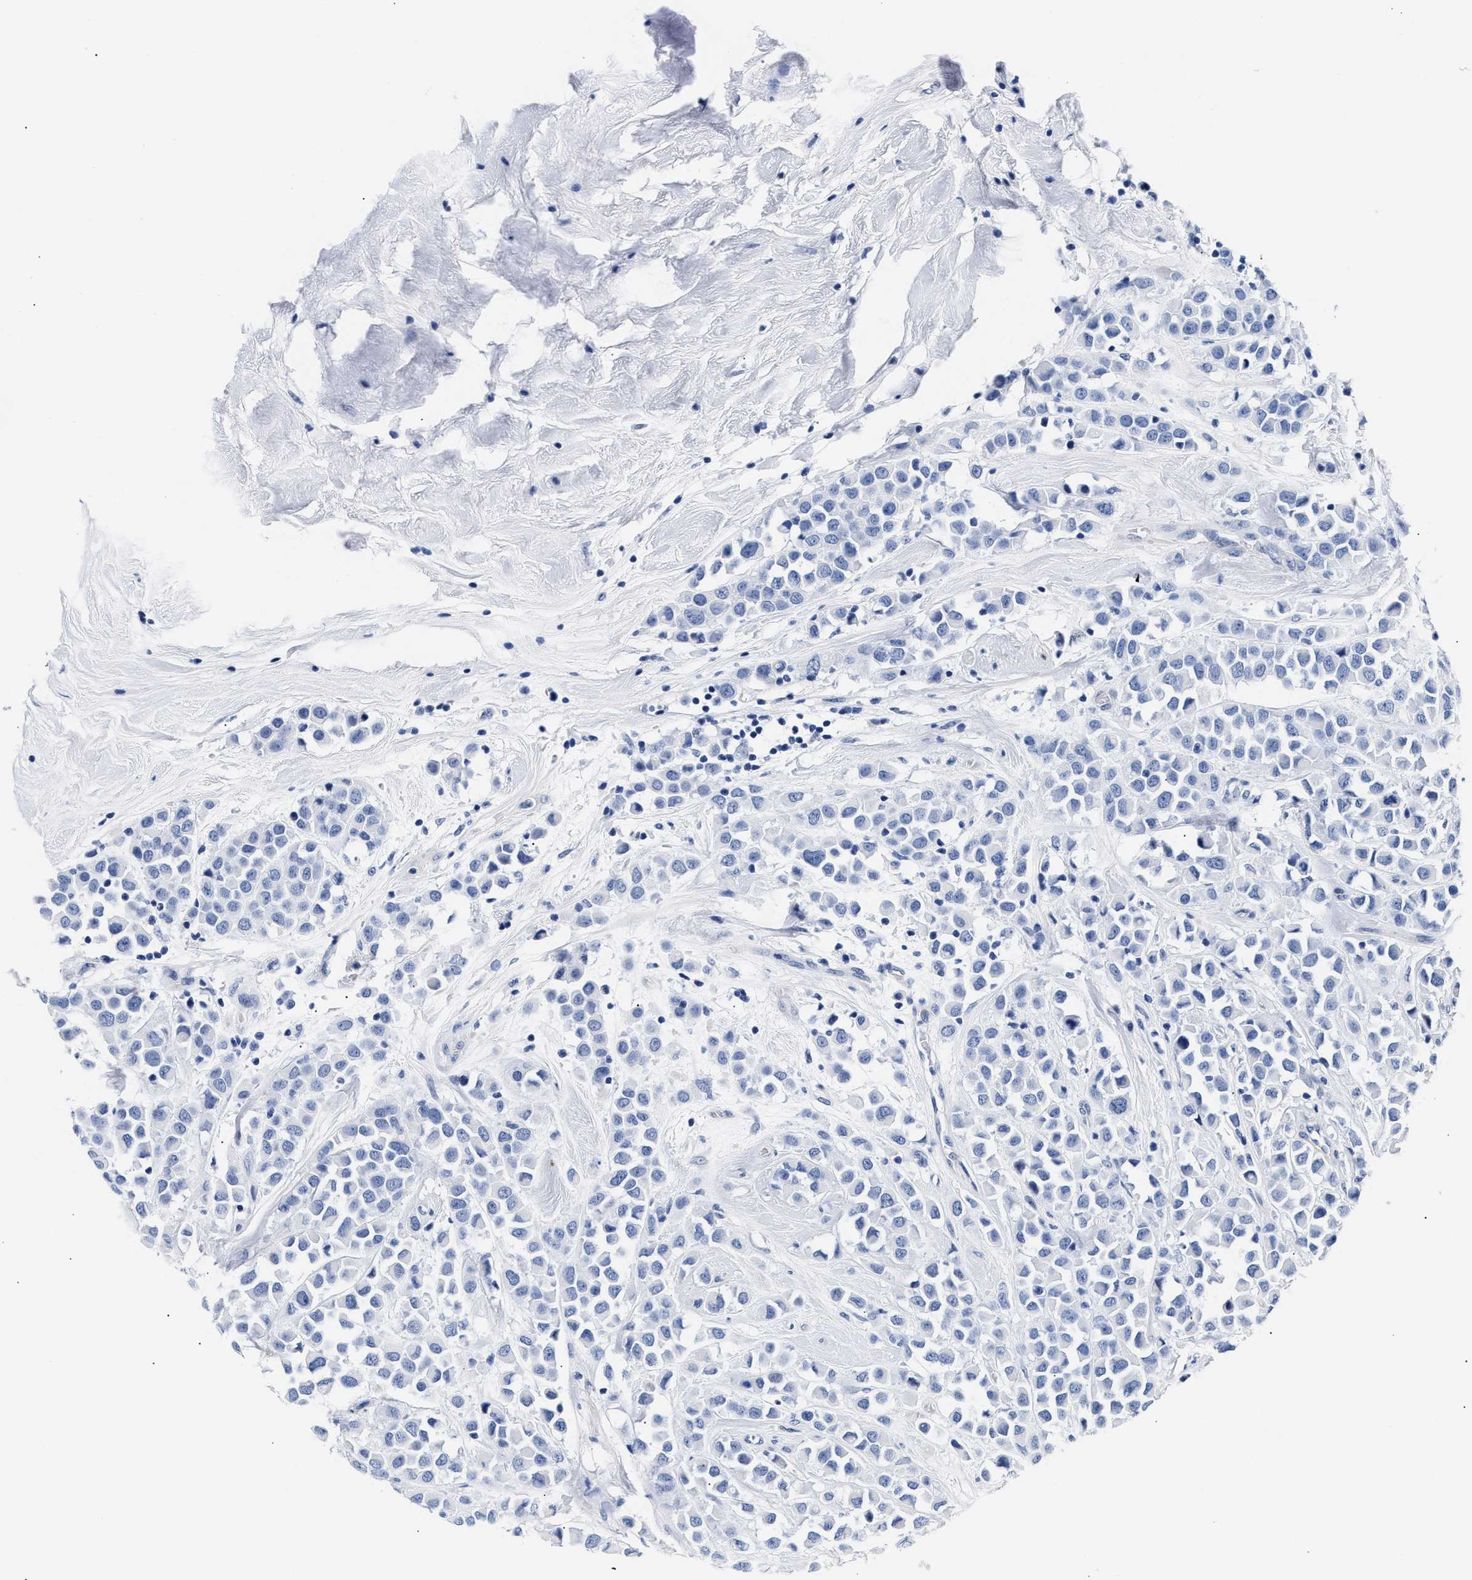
{"staining": {"intensity": "negative", "quantity": "none", "location": "none"}, "tissue": "breast cancer", "cell_type": "Tumor cells", "image_type": "cancer", "snomed": [{"axis": "morphology", "description": "Duct carcinoma"}, {"axis": "topography", "description": "Breast"}], "caption": "Immunohistochemistry photomicrograph of neoplastic tissue: human breast invasive ductal carcinoma stained with DAB shows no significant protein positivity in tumor cells.", "gene": "TRIM29", "patient": {"sex": "female", "age": 61}}